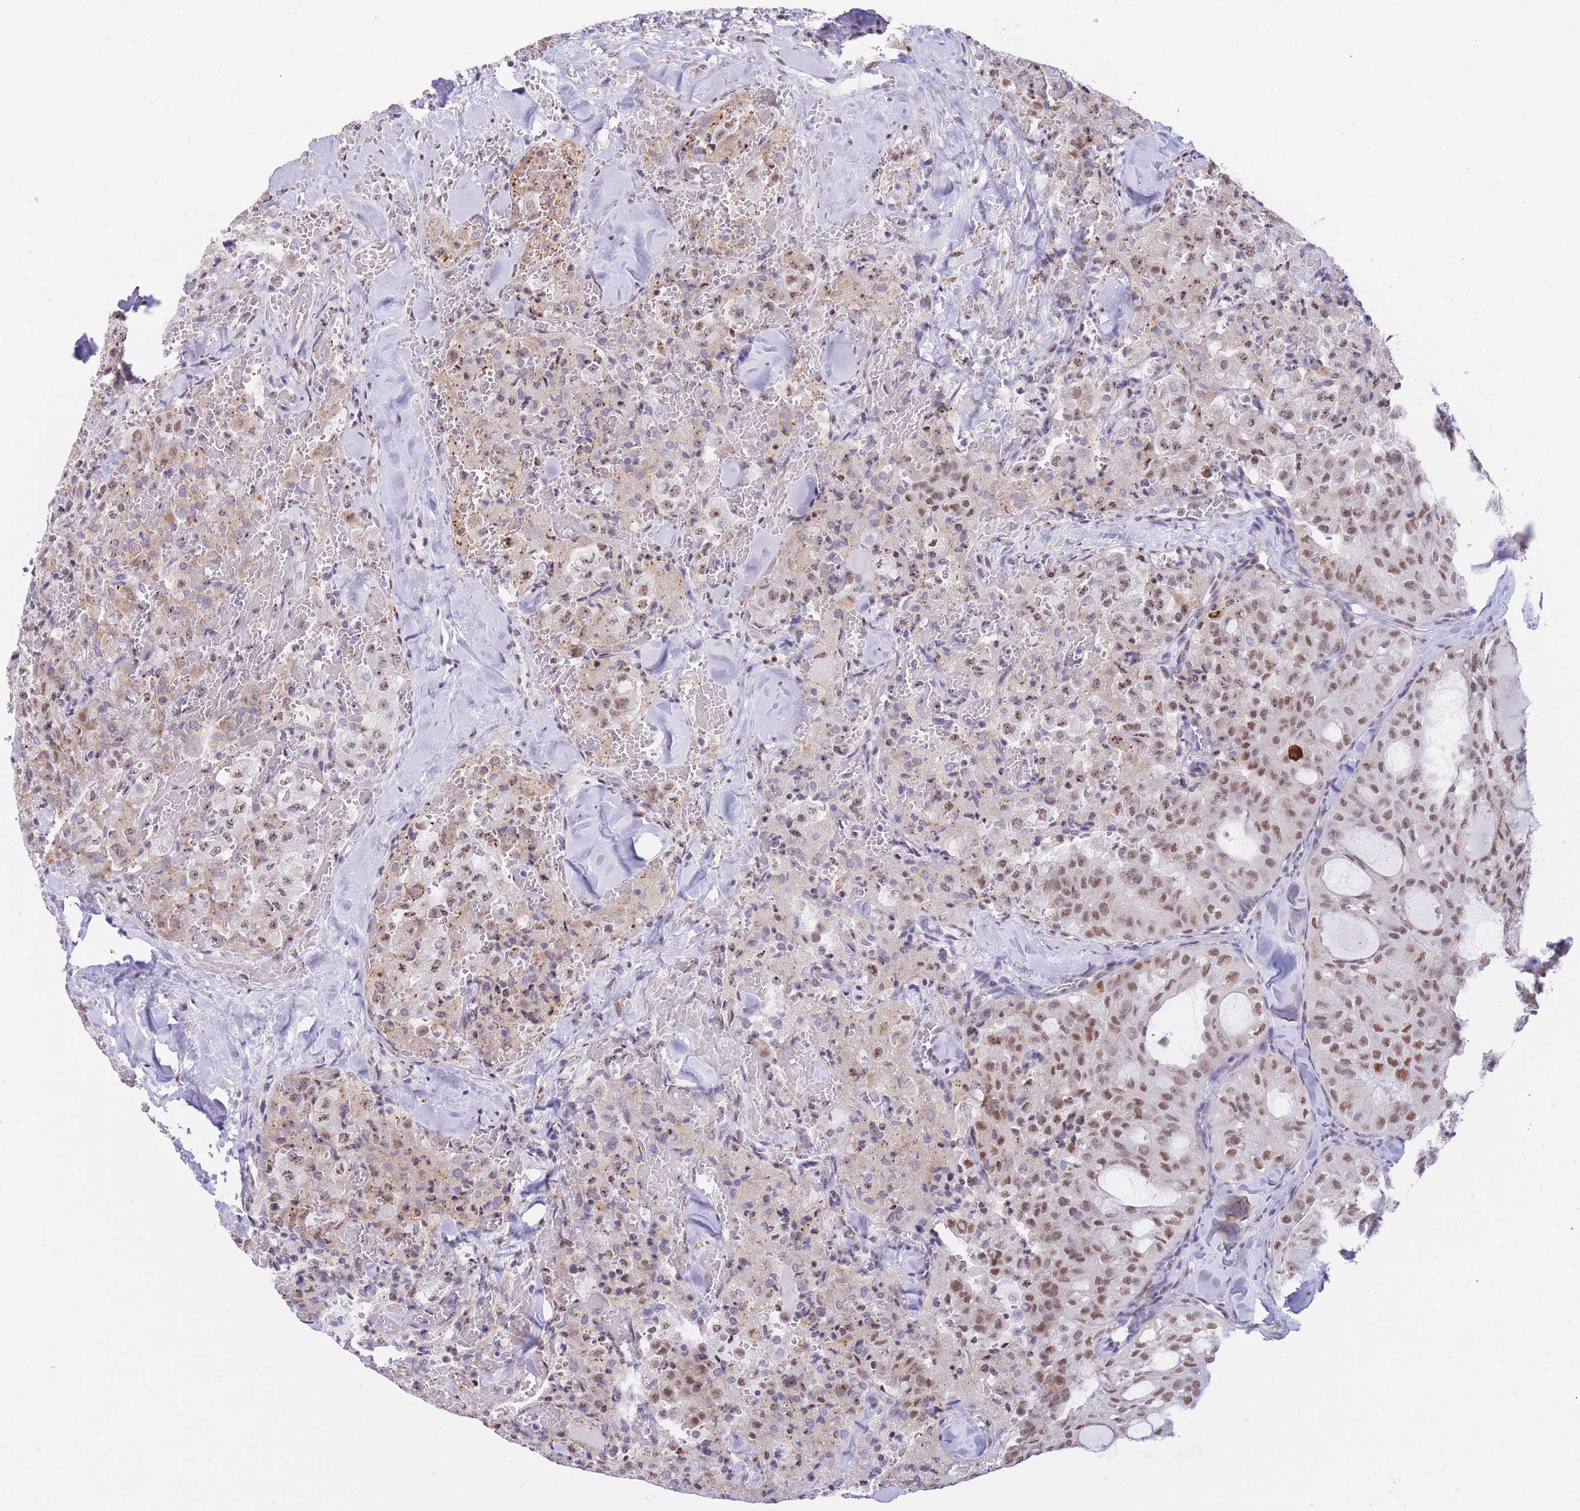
{"staining": {"intensity": "weak", "quantity": ">75%", "location": "cytoplasmic/membranous,nuclear"}, "tissue": "thyroid cancer", "cell_type": "Tumor cells", "image_type": "cancer", "snomed": [{"axis": "morphology", "description": "Follicular adenoma carcinoma, NOS"}, {"axis": "topography", "description": "Thyroid gland"}], "caption": "Approximately >75% of tumor cells in human thyroid follicular adenoma carcinoma exhibit weak cytoplasmic/membranous and nuclear protein positivity as visualized by brown immunohistochemical staining.", "gene": "FAM153A", "patient": {"sex": "male", "age": 75}}